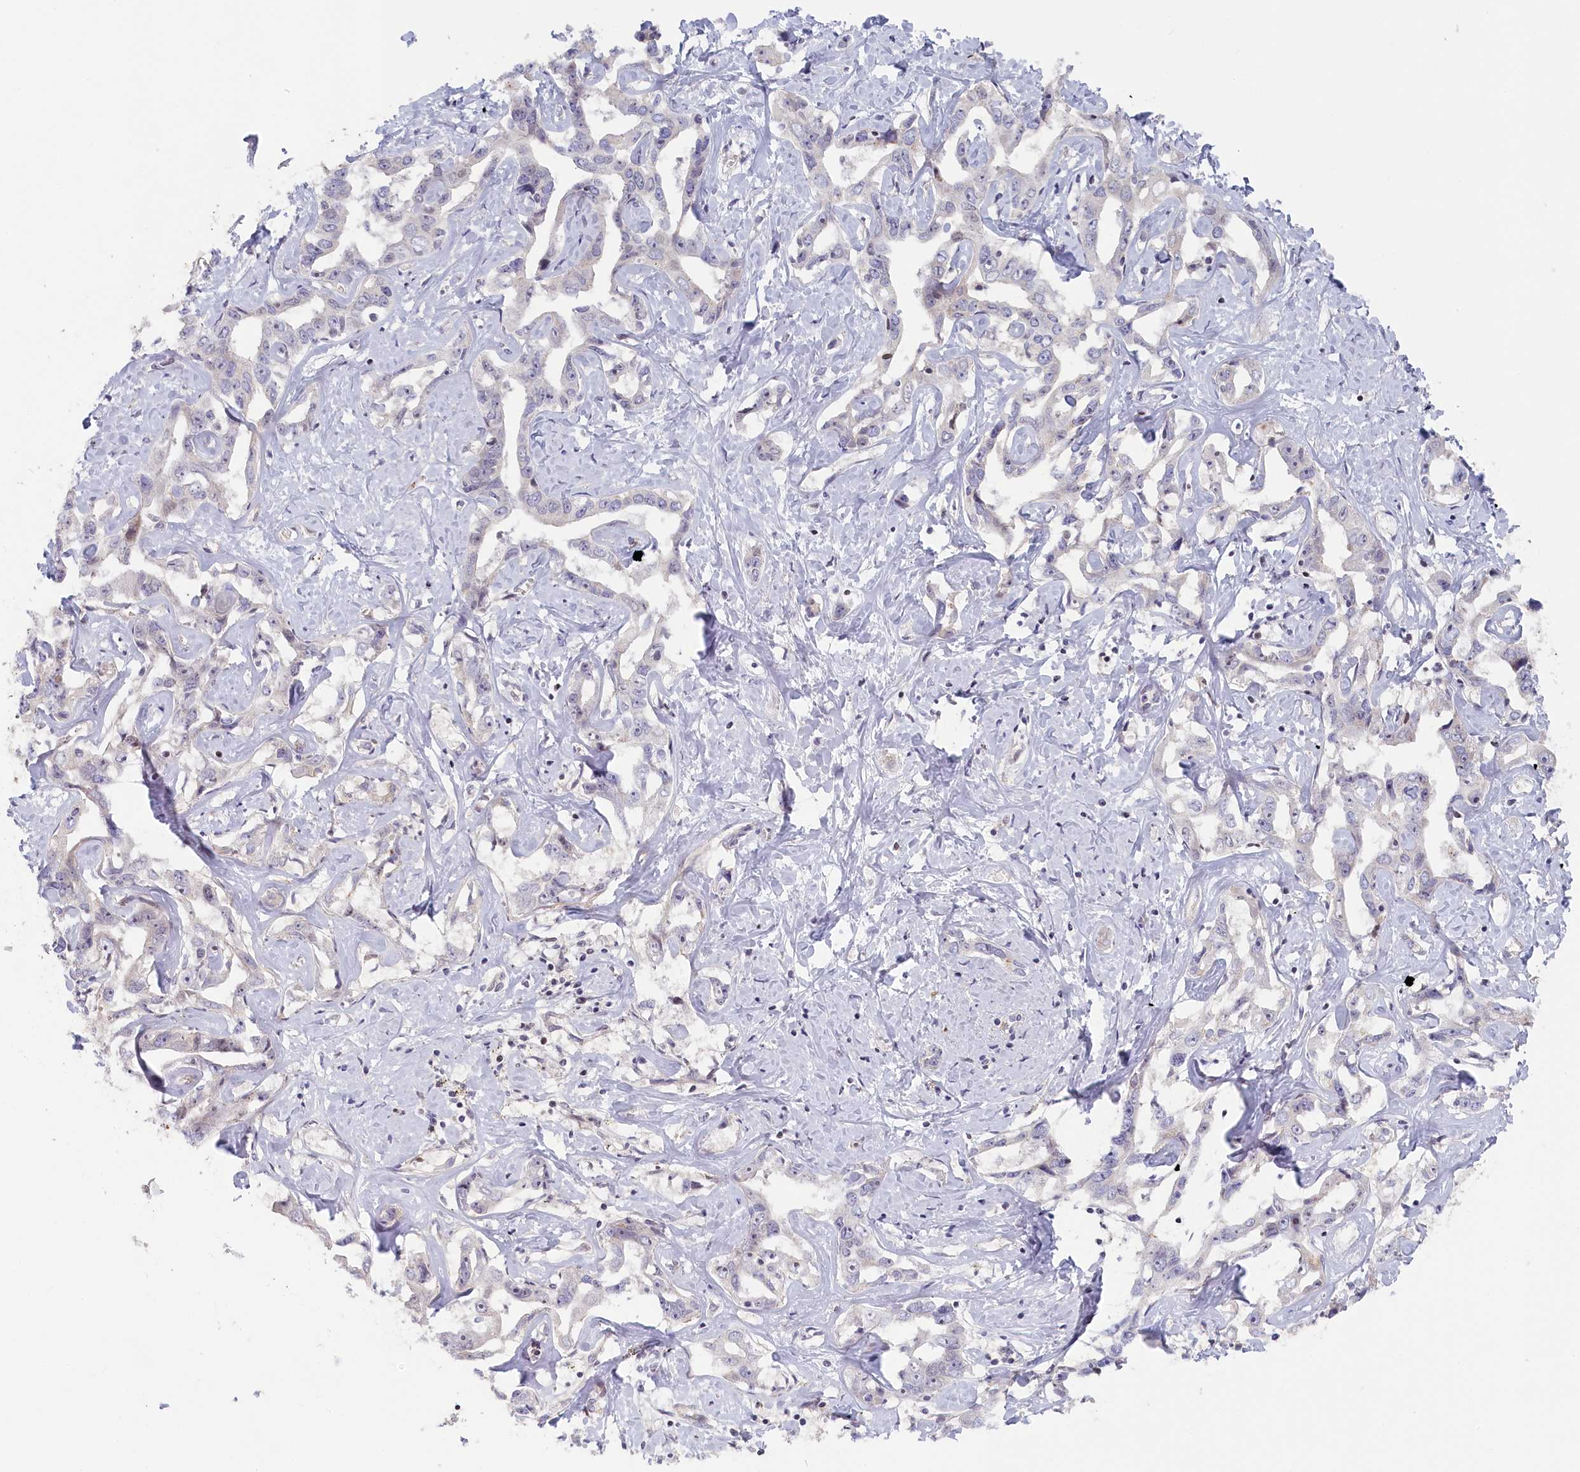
{"staining": {"intensity": "negative", "quantity": "none", "location": "none"}, "tissue": "liver cancer", "cell_type": "Tumor cells", "image_type": "cancer", "snomed": [{"axis": "morphology", "description": "Cholangiocarcinoma"}, {"axis": "topography", "description": "Liver"}], "caption": "DAB (3,3'-diaminobenzidine) immunohistochemical staining of liver cholangiocarcinoma shows no significant positivity in tumor cells.", "gene": "INTS4", "patient": {"sex": "male", "age": 59}}